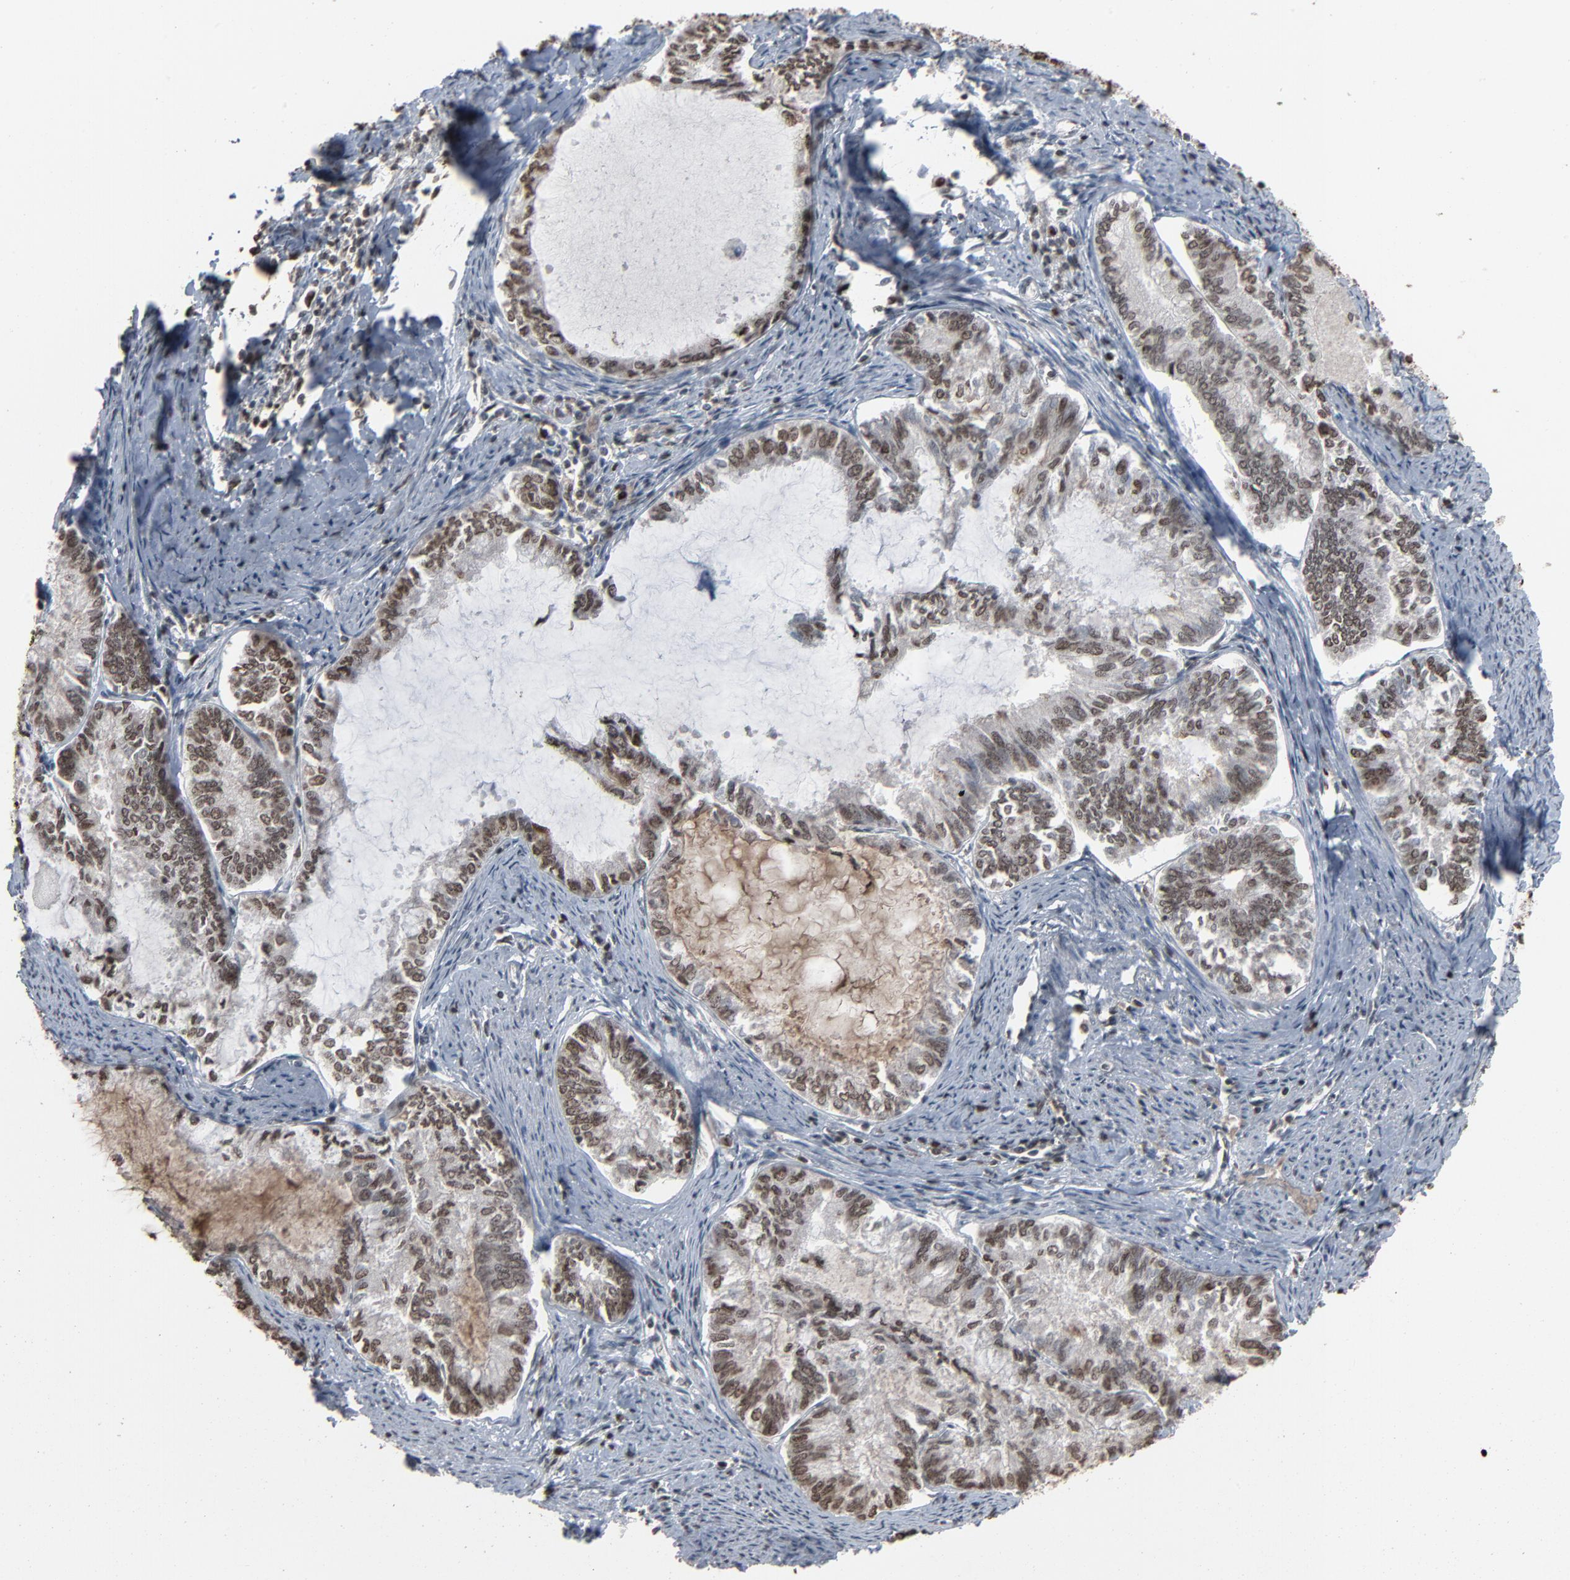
{"staining": {"intensity": "moderate", "quantity": ">75%", "location": "nuclear"}, "tissue": "endometrial cancer", "cell_type": "Tumor cells", "image_type": "cancer", "snomed": [{"axis": "morphology", "description": "Adenocarcinoma, NOS"}, {"axis": "topography", "description": "Endometrium"}], "caption": "Immunohistochemical staining of endometrial adenocarcinoma demonstrates medium levels of moderate nuclear protein positivity in approximately >75% of tumor cells.", "gene": "RPS6KA3", "patient": {"sex": "female", "age": 86}}